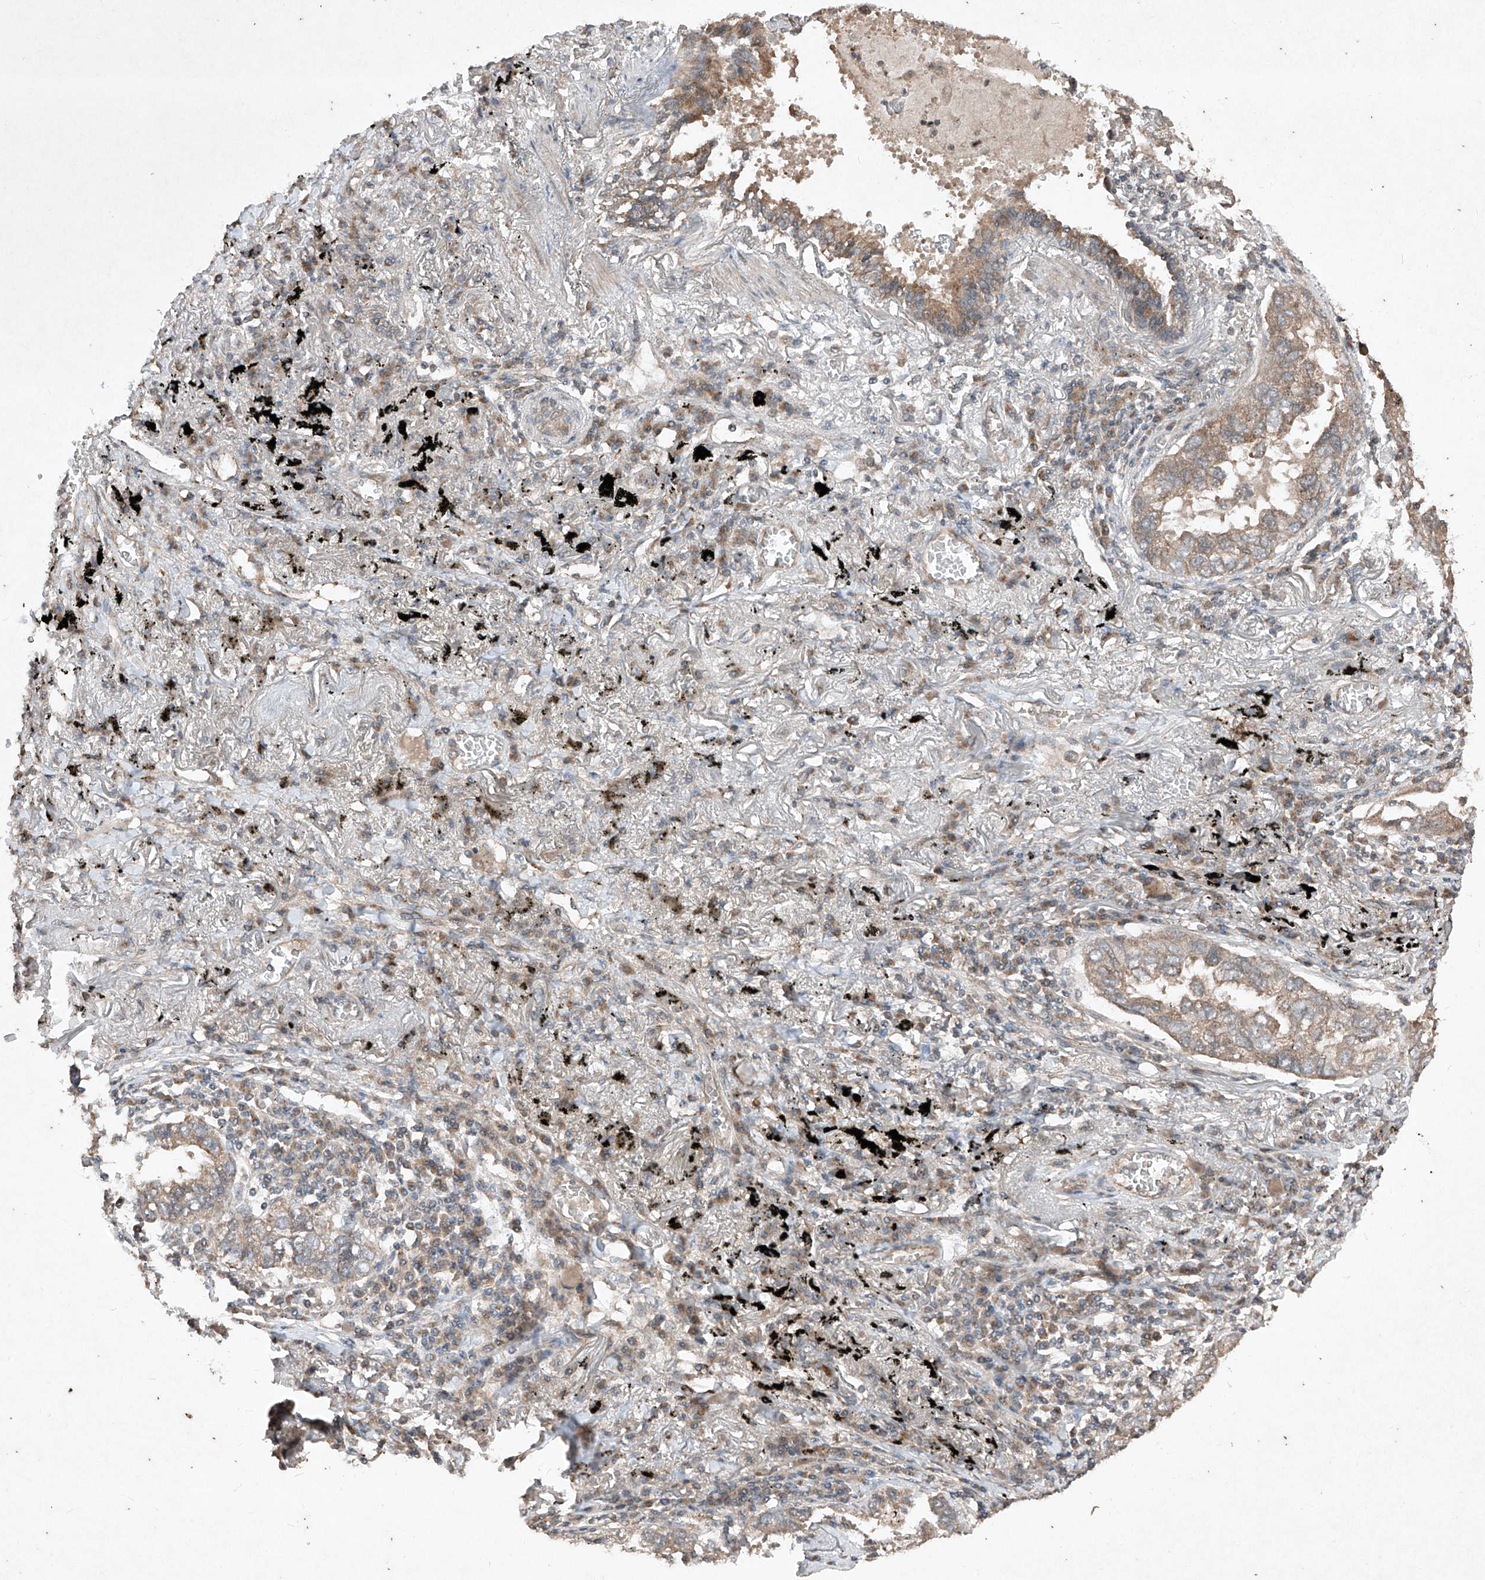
{"staining": {"intensity": "moderate", "quantity": ">75%", "location": "cytoplasmic/membranous"}, "tissue": "lung cancer", "cell_type": "Tumor cells", "image_type": "cancer", "snomed": [{"axis": "morphology", "description": "Adenocarcinoma, NOS"}, {"axis": "topography", "description": "Lung"}], "caption": "The micrograph demonstrates a brown stain indicating the presence of a protein in the cytoplasmic/membranous of tumor cells in adenocarcinoma (lung).", "gene": "ABCD3", "patient": {"sex": "male", "age": 65}}